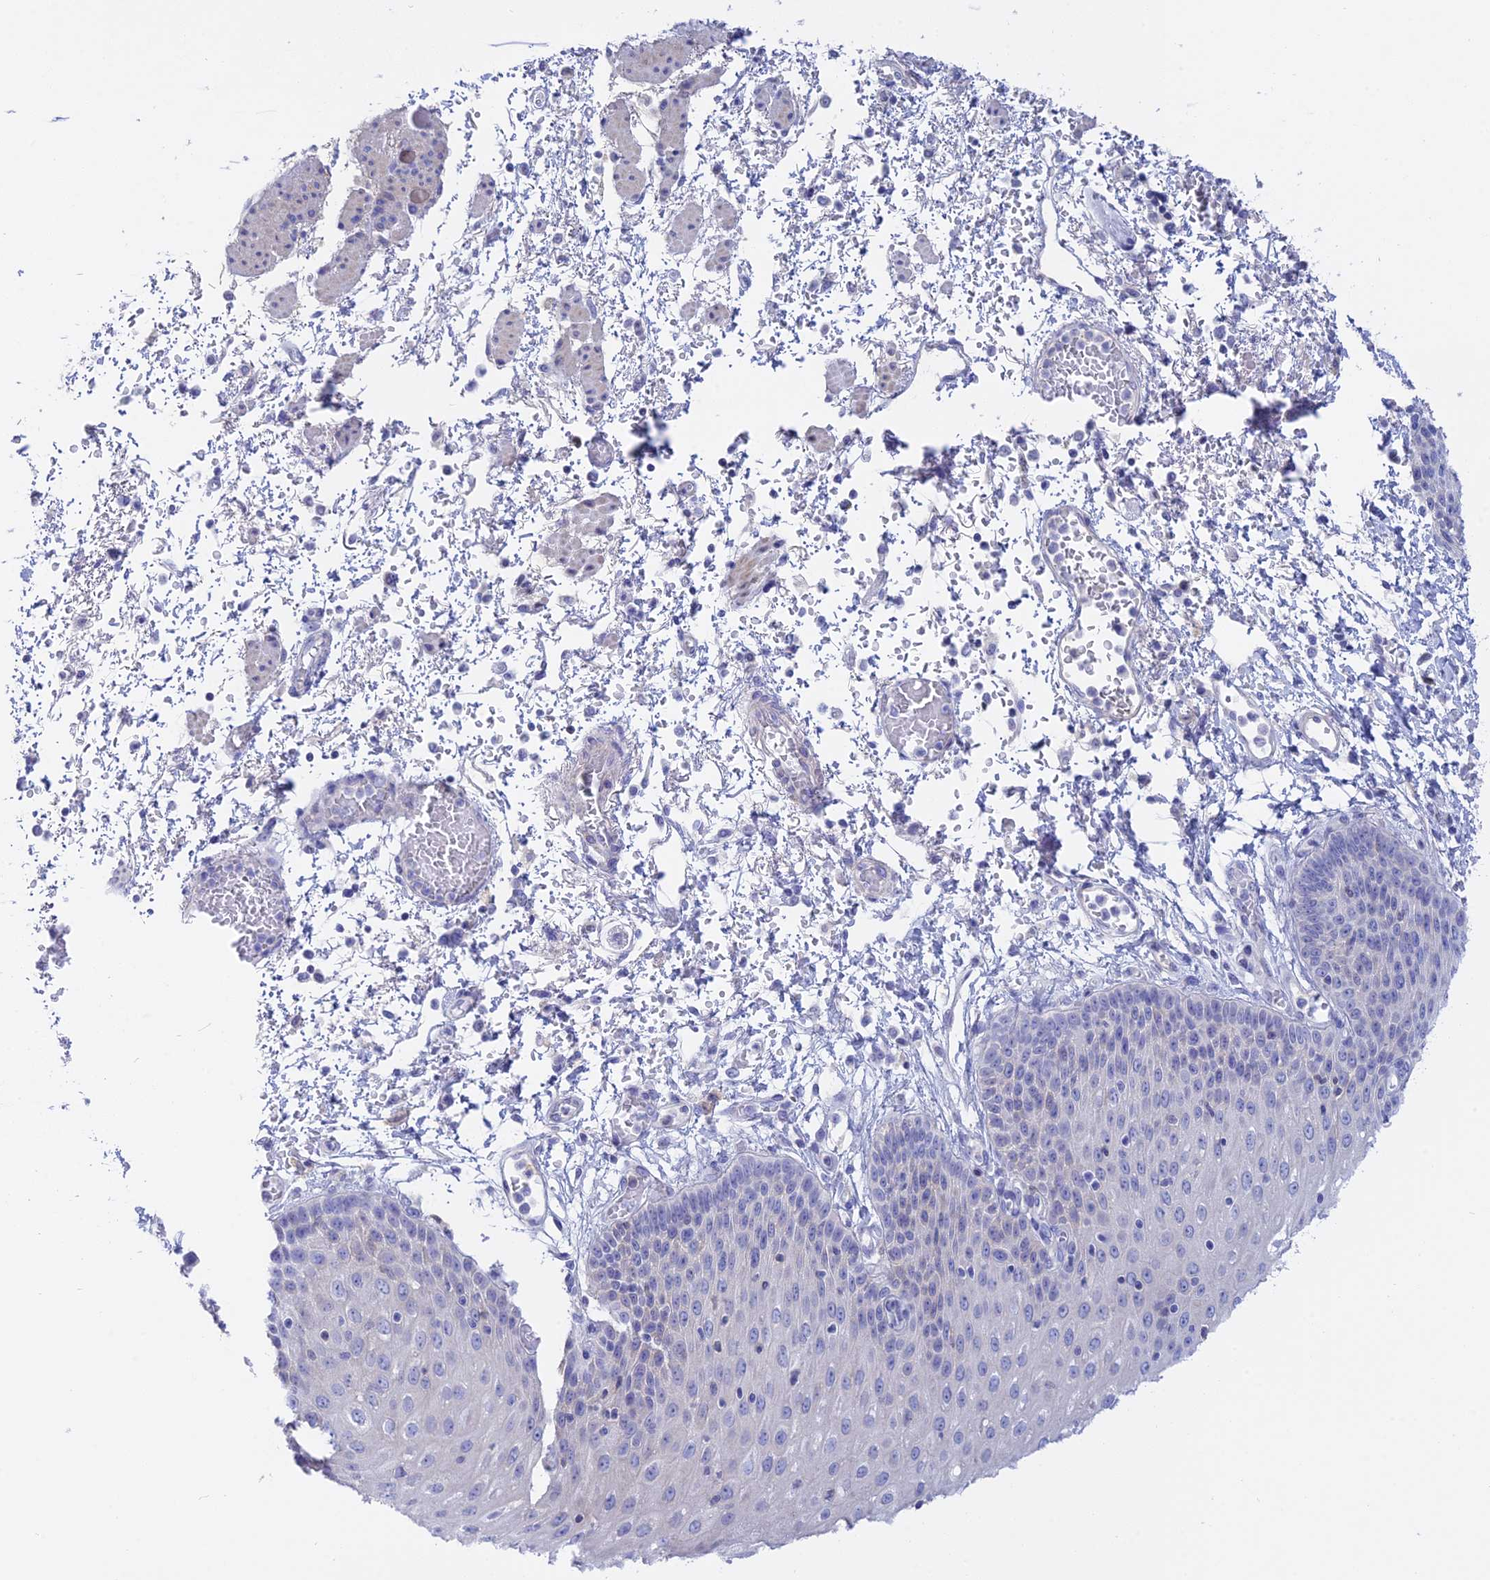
{"staining": {"intensity": "negative", "quantity": "none", "location": "none"}, "tissue": "esophagus", "cell_type": "Squamous epithelial cells", "image_type": "normal", "snomed": [{"axis": "morphology", "description": "Normal tissue, NOS"}, {"axis": "topography", "description": "Esophagus"}], "caption": "Histopathology image shows no protein staining in squamous epithelial cells of benign esophagus.", "gene": "ADGRA1", "patient": {"sex": "male", "age": 81}}